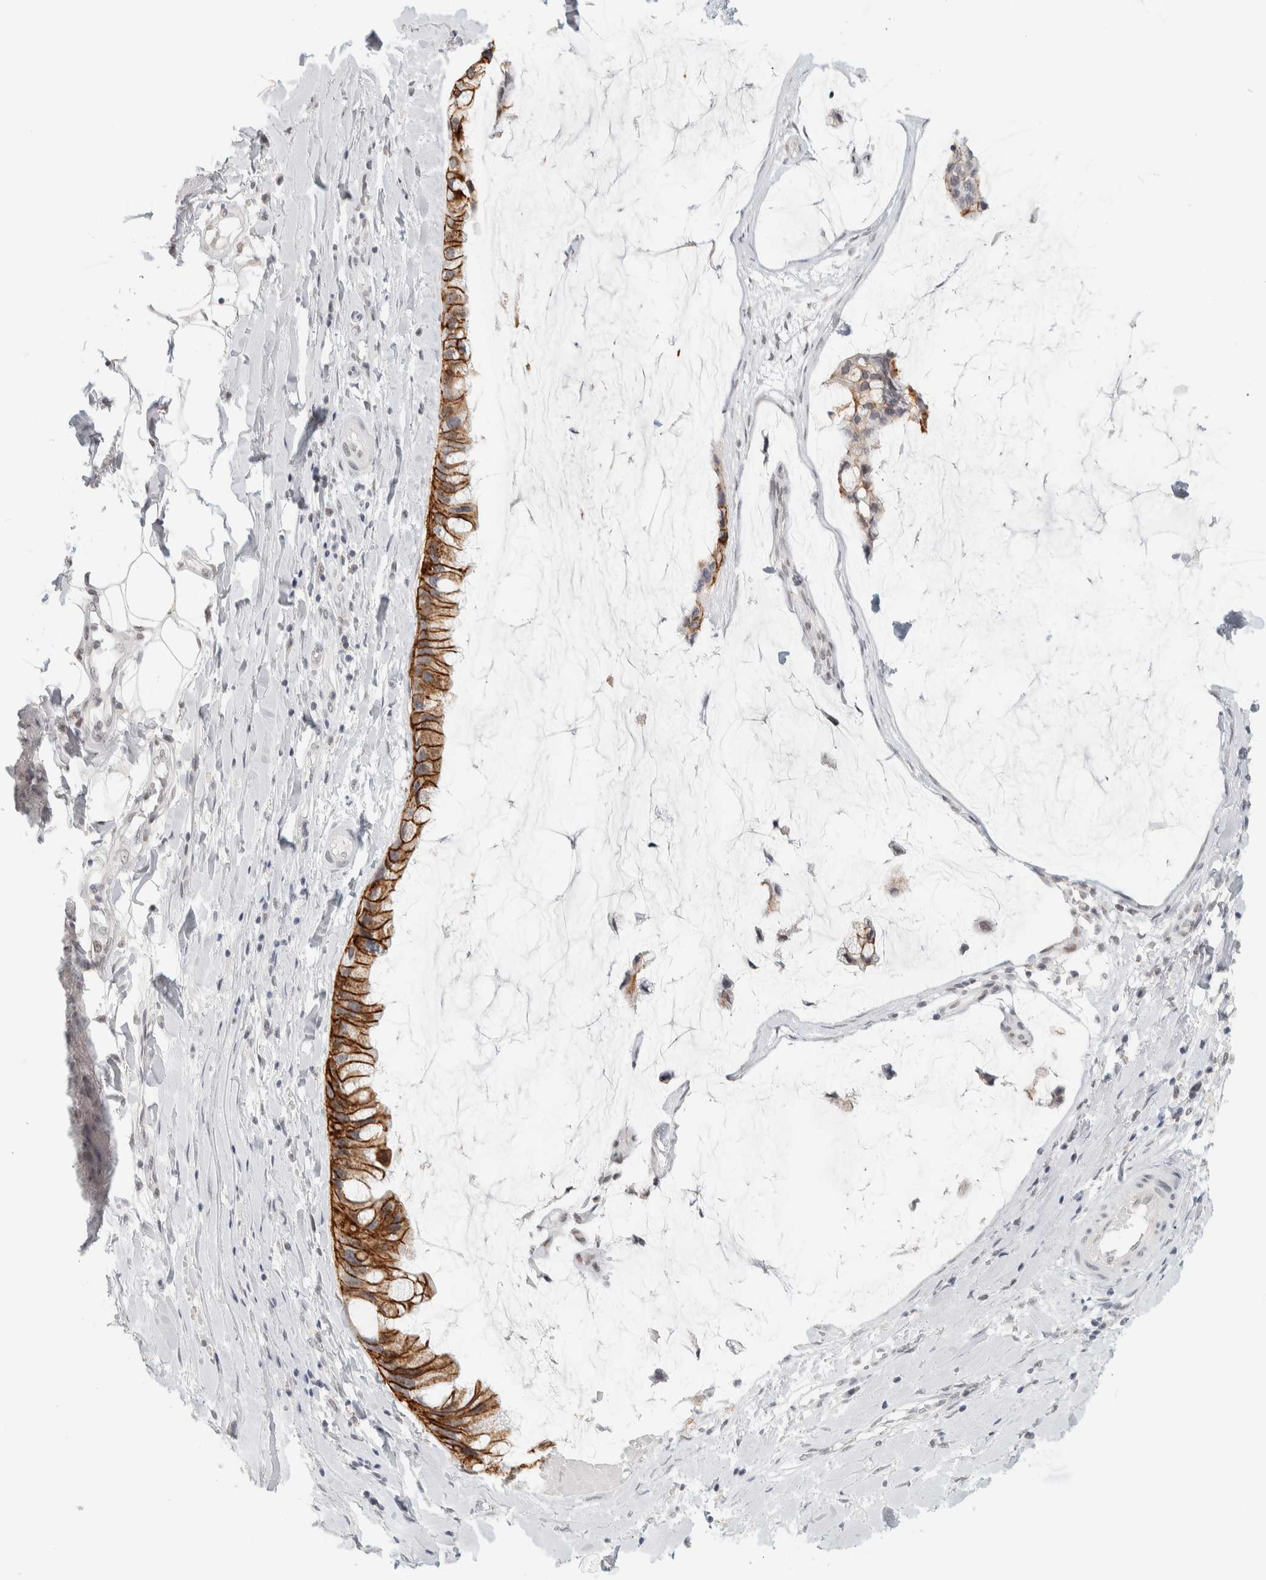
{"staining": {"intensity": "moderate", "quantity": ">75%", "location": "cytoplasmic/membranous"}, "tissue": "ovarian cancer", "cell_type": "Tumor cells", "image_type": "cancer", "snomed": [{"axis": "morphology", "description": "Cystadenocarcinoma, mucinous, NOS"}, {"axis": "topography", "description": "Ovary"}], "caption": "Ovarian cancer was stained to show a protein in brown. There is medium levels of moderate cytoplasmic/membranous positivity in about >75% of tumor cells.", "gene": "CDH17", "patient": {"sex": "female", "age": 39}}